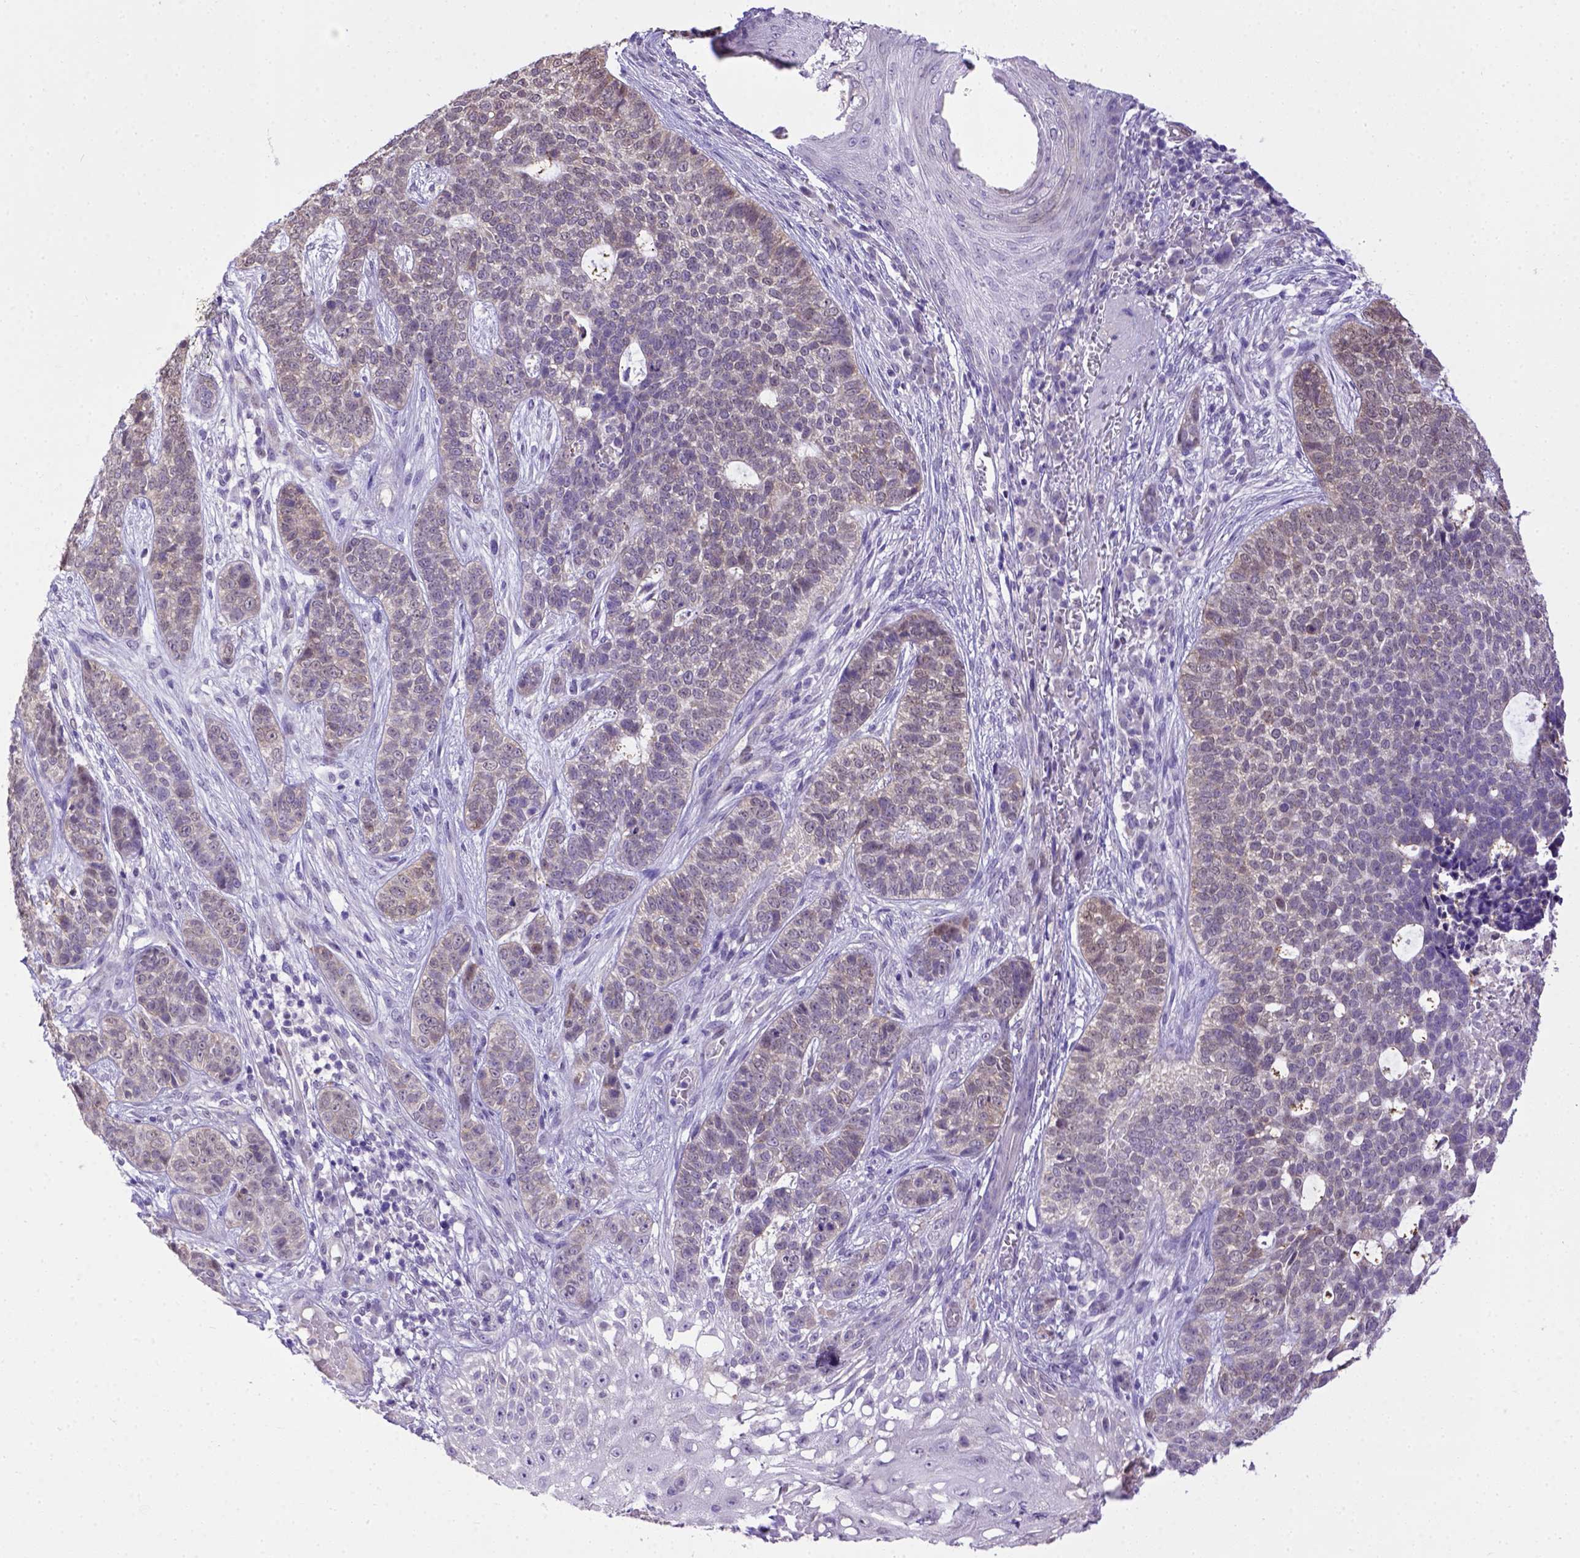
{"staining": {"intensity": "weak", "quantity": "<25%", "location": "cytoplasmic/membranous"}, "tissue": "skin cancer", "cell_type": "Tumor cells", "image_type": "cancer", "snomed": [{"axis": "morphology", "description": "Basal cell carcinoma"}, {"axis": "topography", "description": "Skin"}], "caption": "Tumor cells are negative for brown protein staining in skin cancer.", "gene": "BTN1A1", "patient": {"sex": "female", "age": 69}}